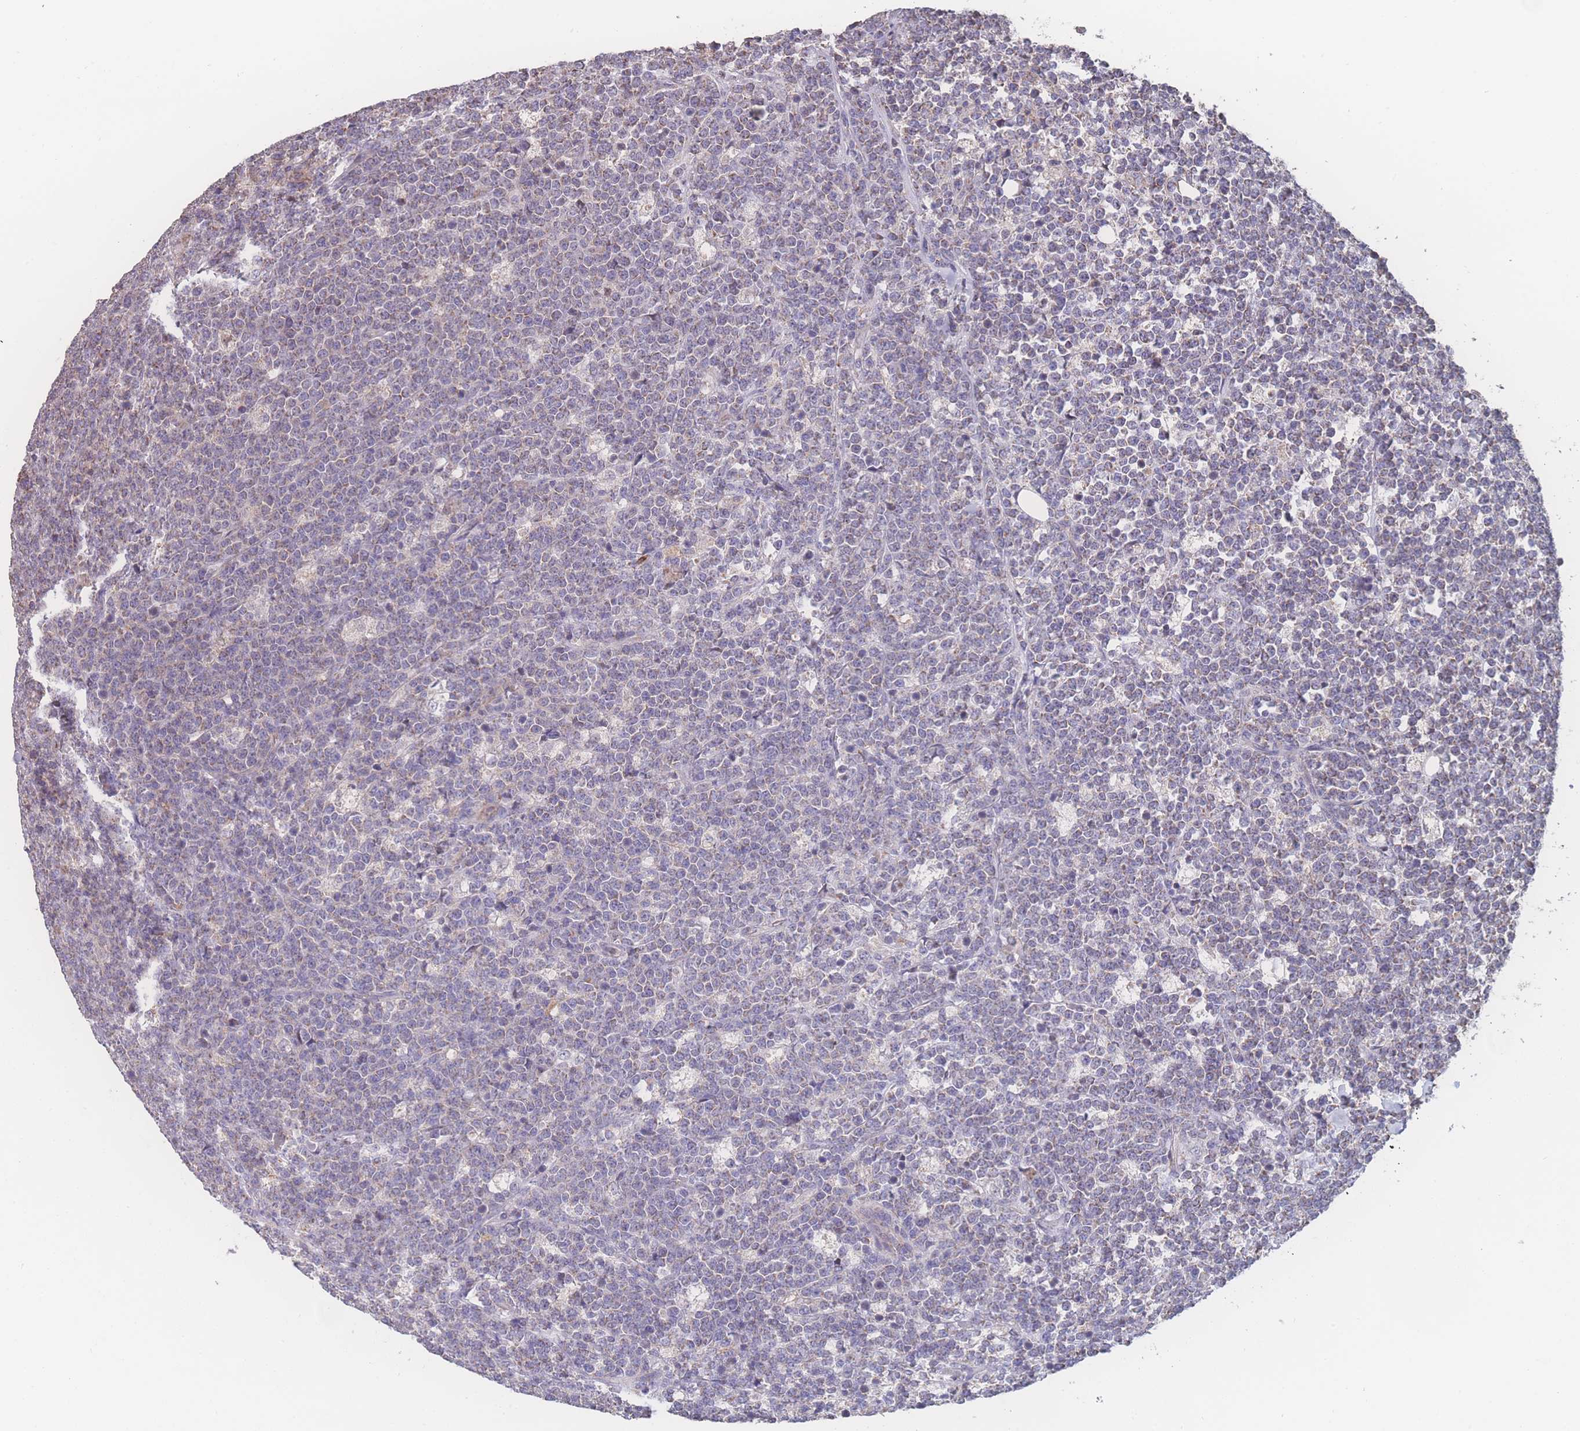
{"staining": {"intensity": "weak", "quantity": "<25%", "location": "cytoplasmic/membranous"}, "tissue": "lymphoma", "cell_type": "Tumor cells", "image_type": "cancer", "snomed": [{"axis": "morphology", "description": "Malignant lymphoma, non-Hodgkin's type, High grade"}, {"axis": "topography", "description": "Small intestine"}], "caption": "This image is of high-grade malignant lymphoma, non-Hodgkin's type stained with IHC to label a protein in brown with the nuclei are counter-stained blue. There is no staining in tumor cells.", "gene": "SGSM3", "patient": {"sex": "male", "age": 8}}